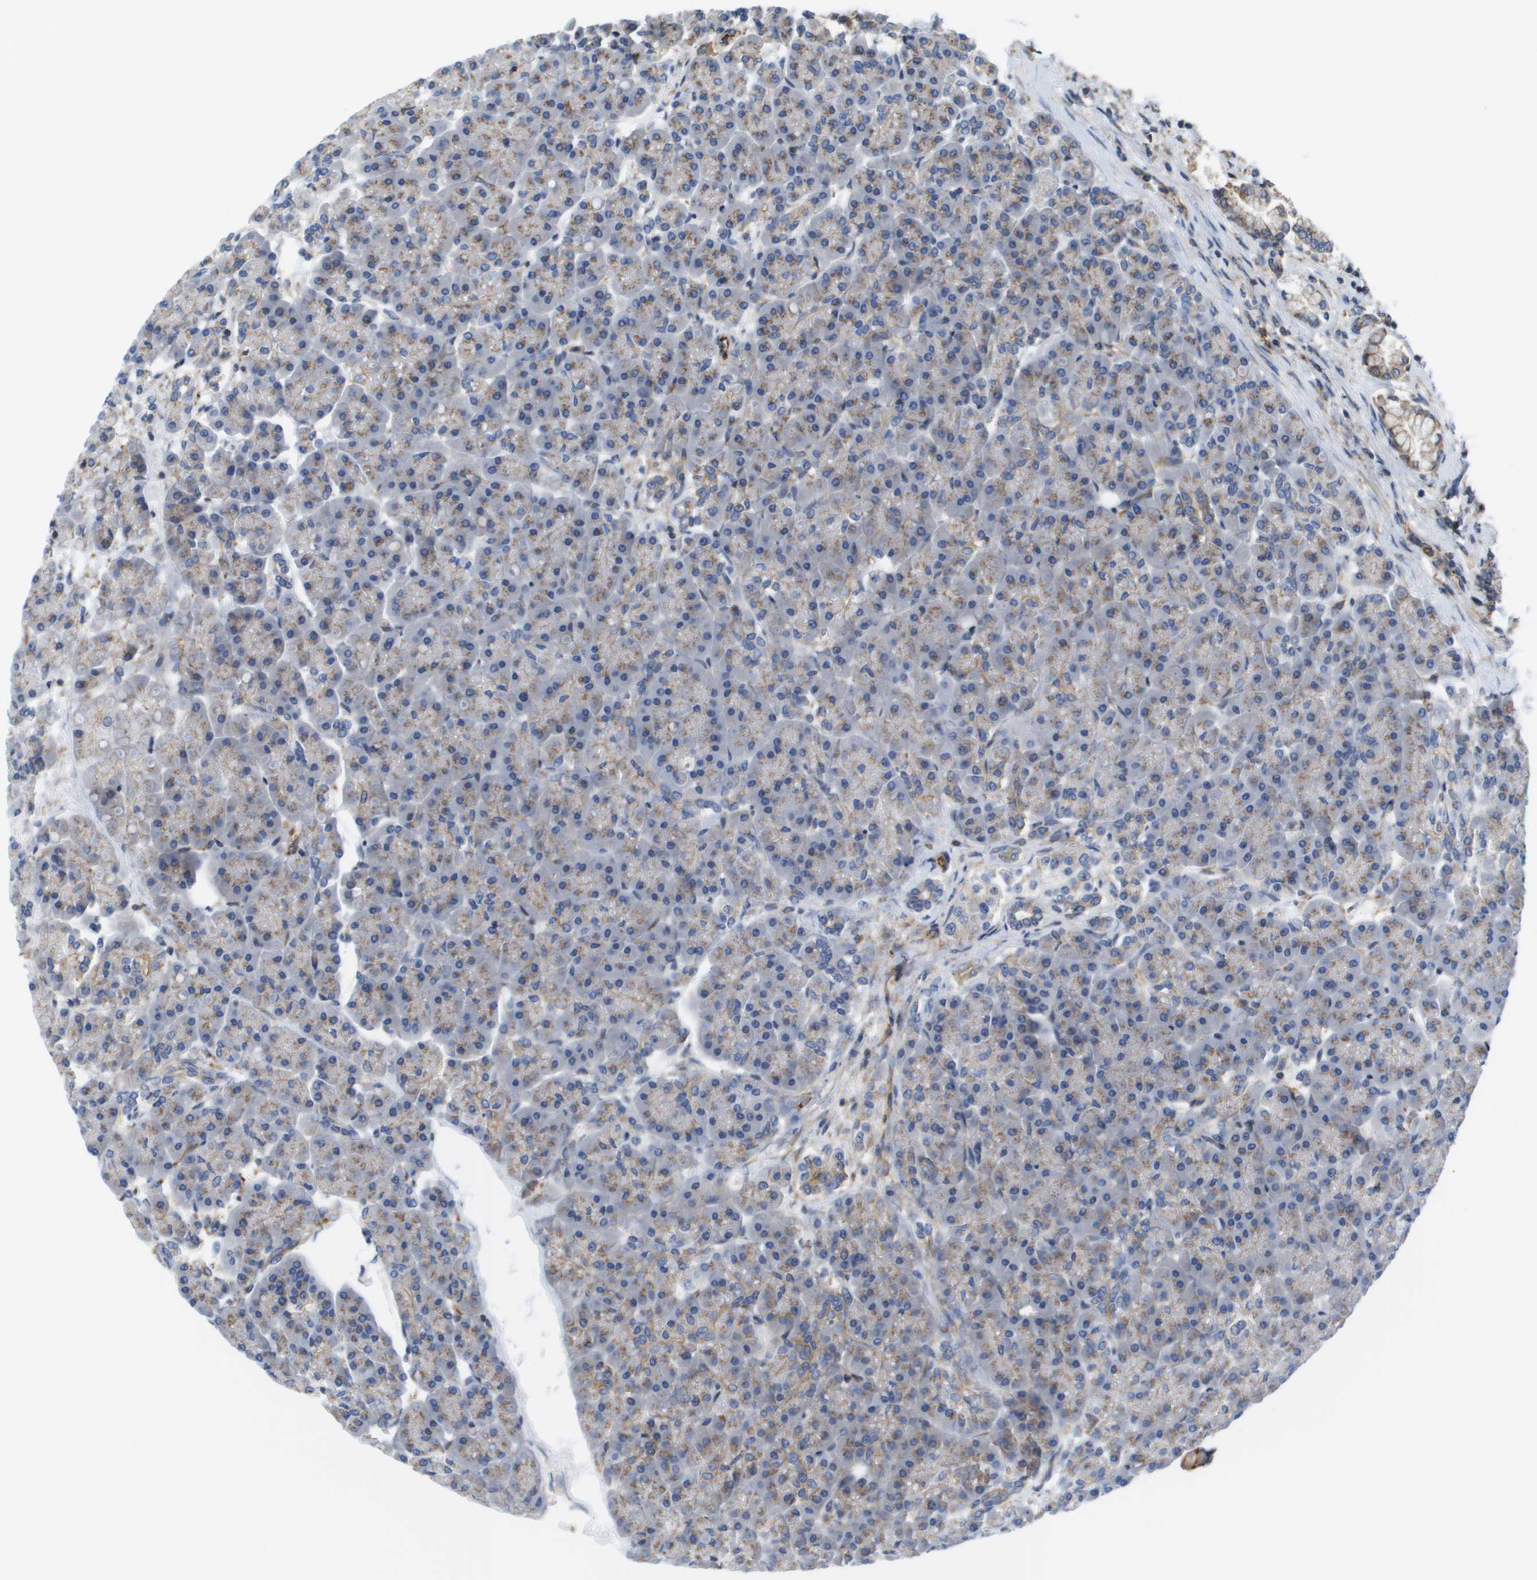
{"staining": {"intensity": "moderate", "quantity": ">75%", "location": "cytoplasmic/membranous"}, "tissue": "pancreas", "cell_type": "Exocrine glandular cells", "image_type": "normal", "snomed": [{"axis": "morphology", "description": "Normal tissue, NOS"}, {"axis": "topography", "description": "Pancreas"}], "caption": "Pancreas stained with DAB immunohistochemistry (IHC) shows medium levels of moderate cytoplasmic/membranous staining in about >75% of exocrine glandular cells.", "gene": "BST2", "patient": {"sex": "female", "age": 70}}